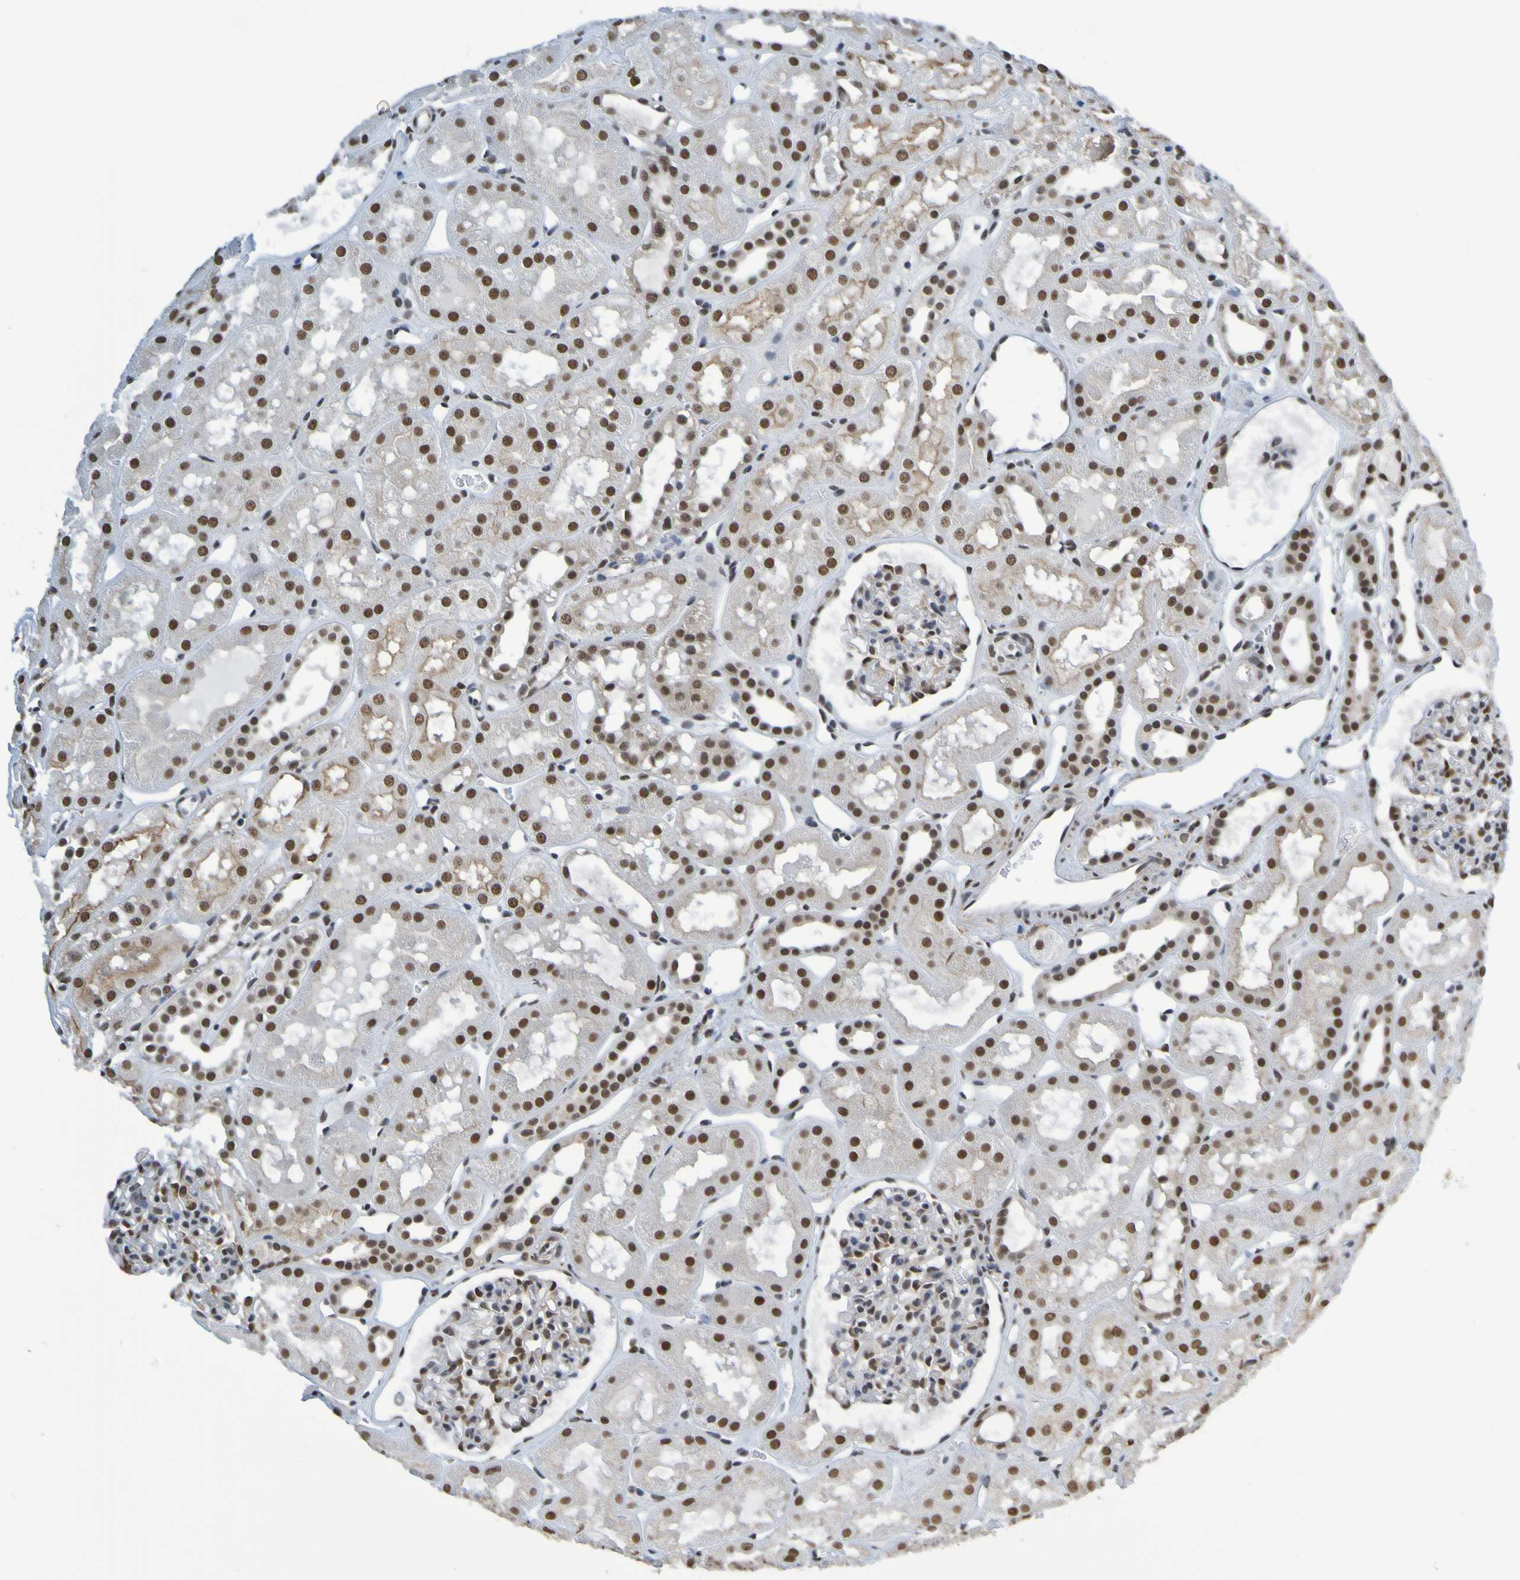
{"staining": {"intensity": "strong", "quantity": "25%-75%", "location": "nuclear"}, "tissue": "kidney", "cell_type": "Cells in glomeruli", "image_type": "normal", "snomed": [{"axis": "morphology", "description": "Normal tissue, NOS"}, {"axis": "topography", "description": "Kidney"}, {"axis": "topography", "description": "Urinary bladder"}], "caption": "Immunohistochemistry of normal kidney exhibits high levels of strong nuclear positivity in about 25%-75% of cells in glomeruli.", "gene": "HDAC2", "patient": {"sex": "male", "age": 16}}